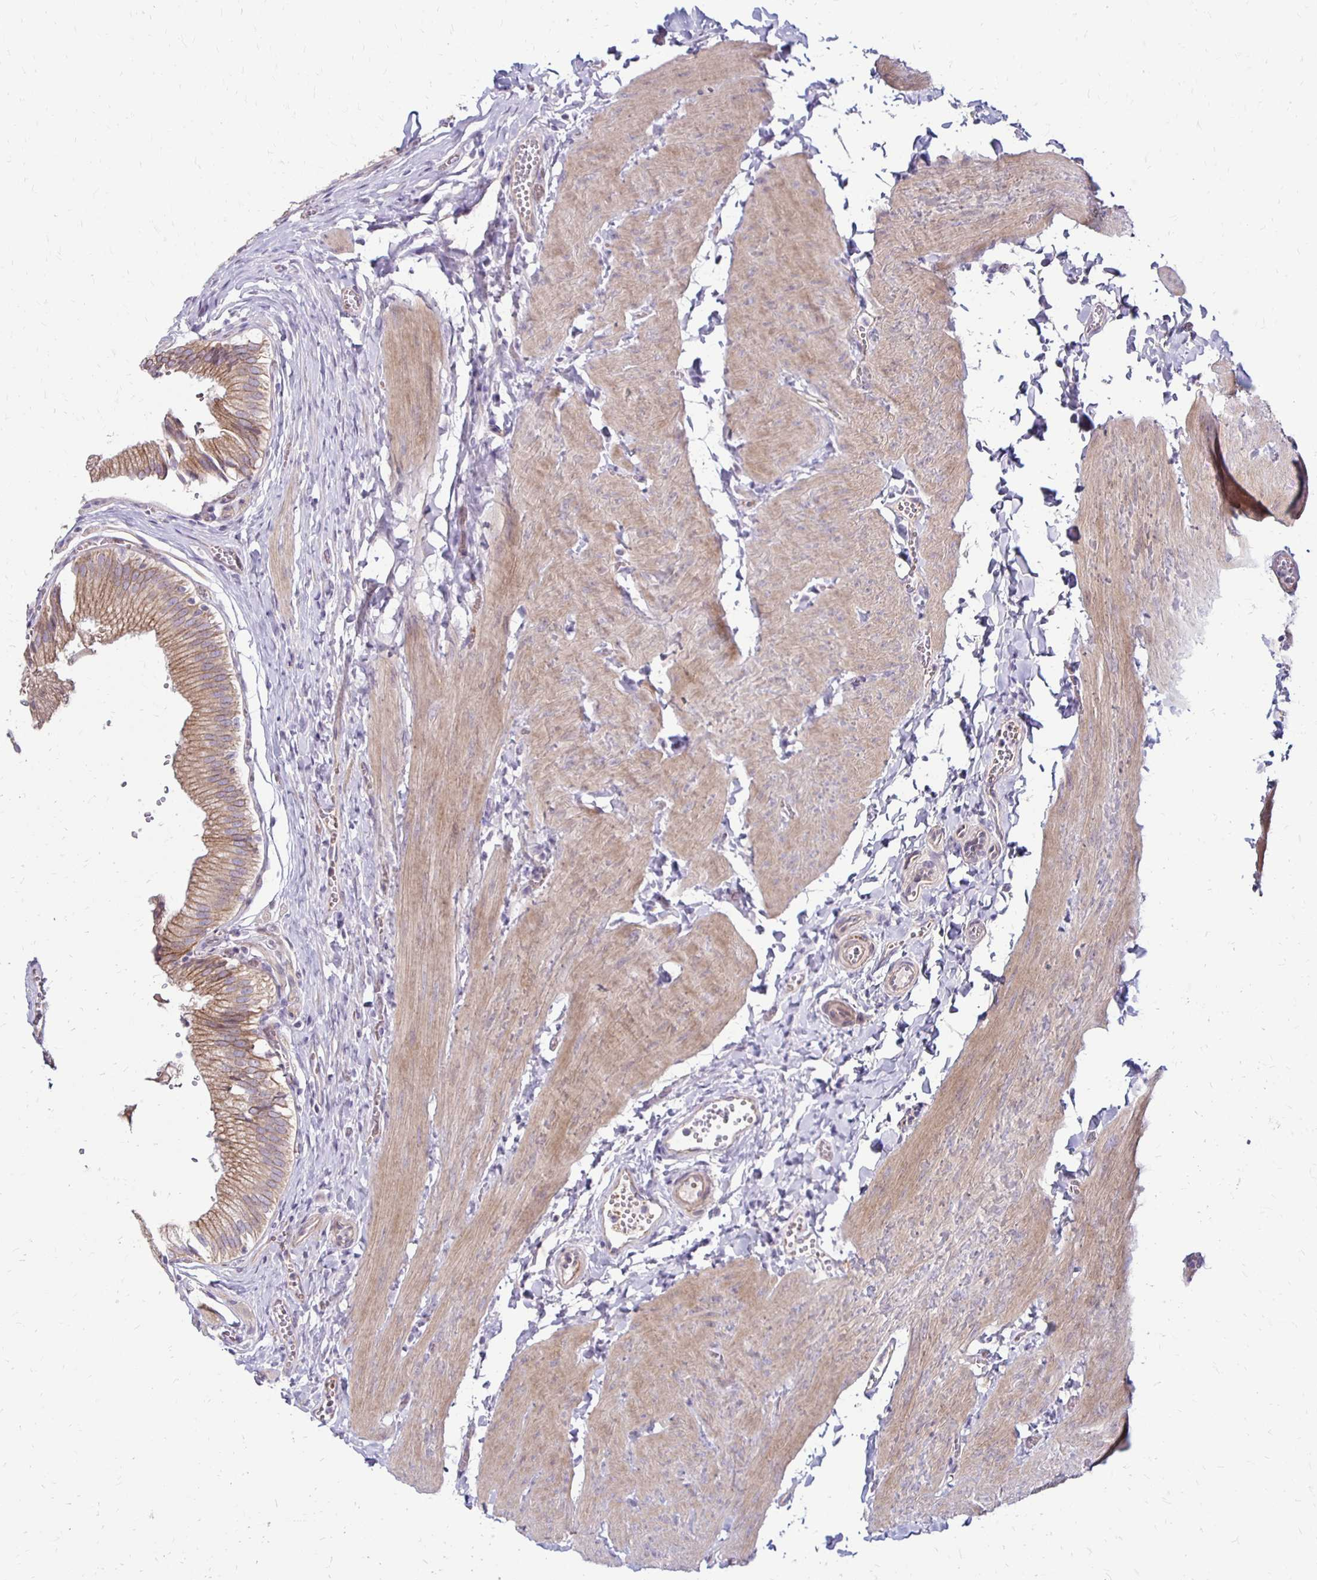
{"staining": {"intensity": "moderate", "quantity": ">75%", "location": "cytoplasmic/membranous"}, "tissue": "gallbladder", "cell_type": "Glandular cells", "image_type": "normal", "snomed": [{"axis": "morphology", "description": "Normal tissue, NOS"}, {"axis": "topography", "description": "Gallbladder"}, {"axis": "topography", "description": "Peripheral nerve tissue"}], "caption": "Immunohistochemical staining of unremarkable gallbladder demonstrates moderate cytoplasmic/membranous protein staining in about >75% of glandular cells.", "gene": "KATNBL1", "patient": {"sex": "male", "age": 17}}